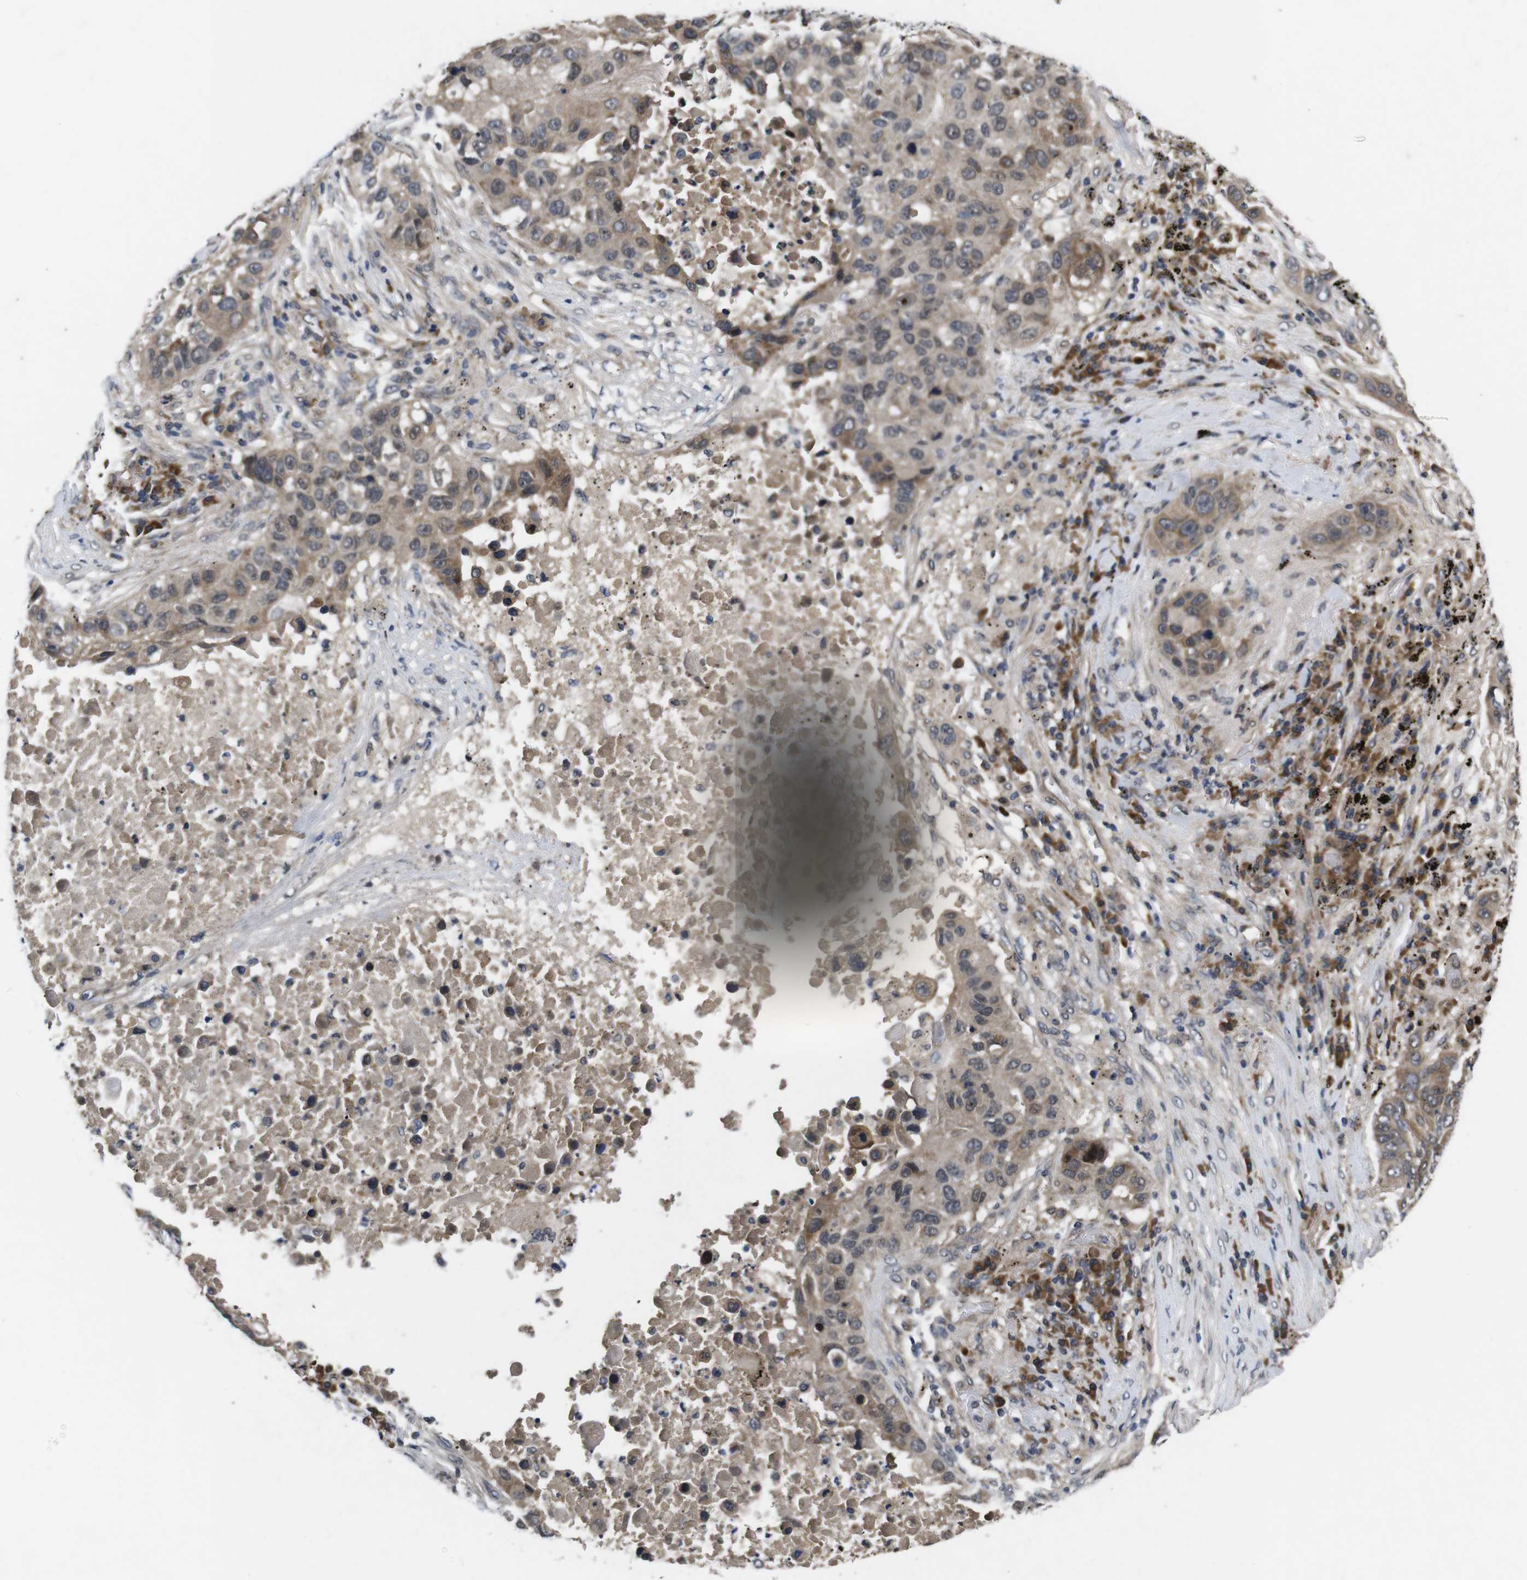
{"staining": {"intensity": "weak", "quantity": ">75%", "location": "cytoplasmic/membranous"}, "tissue": "lung cancer", "cell_type": "Tumor cells", "image_type": "cancer", "snomed": [{"axis": "morphology", "description": "Squamous cell carcinoma, NOS"}, {"axis": "topography", "description": "Lung"}], "caption": "Lung squamous cell carcinoma stained with DAB immunohistochemistry (IHC) reveals low levels of weak cytoplasmic/membranous expression in about >75% of tumor cells.", "gene": "ZBTB46", "patient": {"sex": "male", "age": 57}}